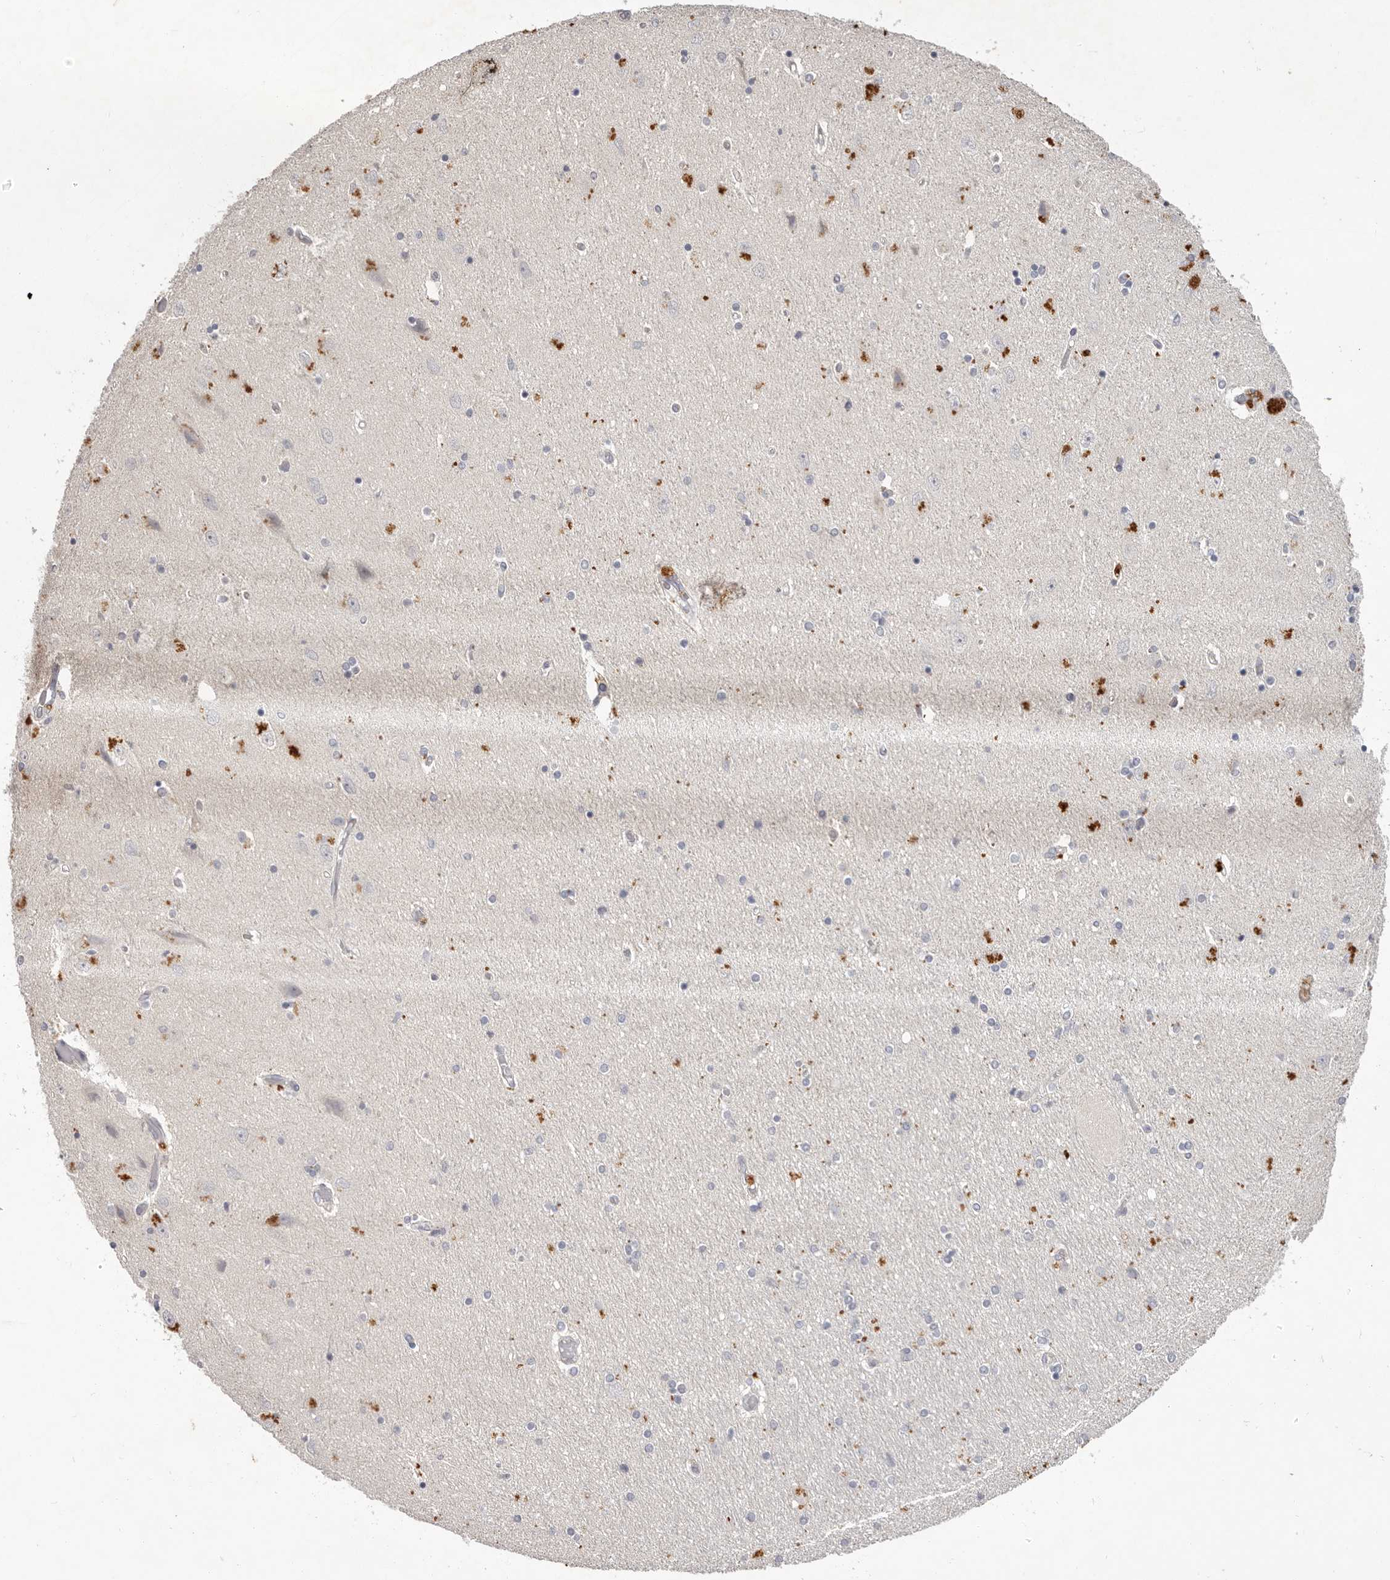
{"staining": {"intensity": "negative", "quantity": "none", "location": "none"}, "tissue": "hippocampus", "cell_type": "Glial cells", "image_type": "normal", "snomed": [{"axis": "morphology", "description": "Normal tissue, NOS"}, {"axis": "topography", "description": "Hippocampus"}], "caption": "IHC histopathology image of unremarkable hippocampus: hippocampus stained with DAB (3,3'-diaminobenzidine) displays no significant protein staining in glial cells.", "gene": "SCUBE2", "patient": {"sex": "female", "age": 54}}